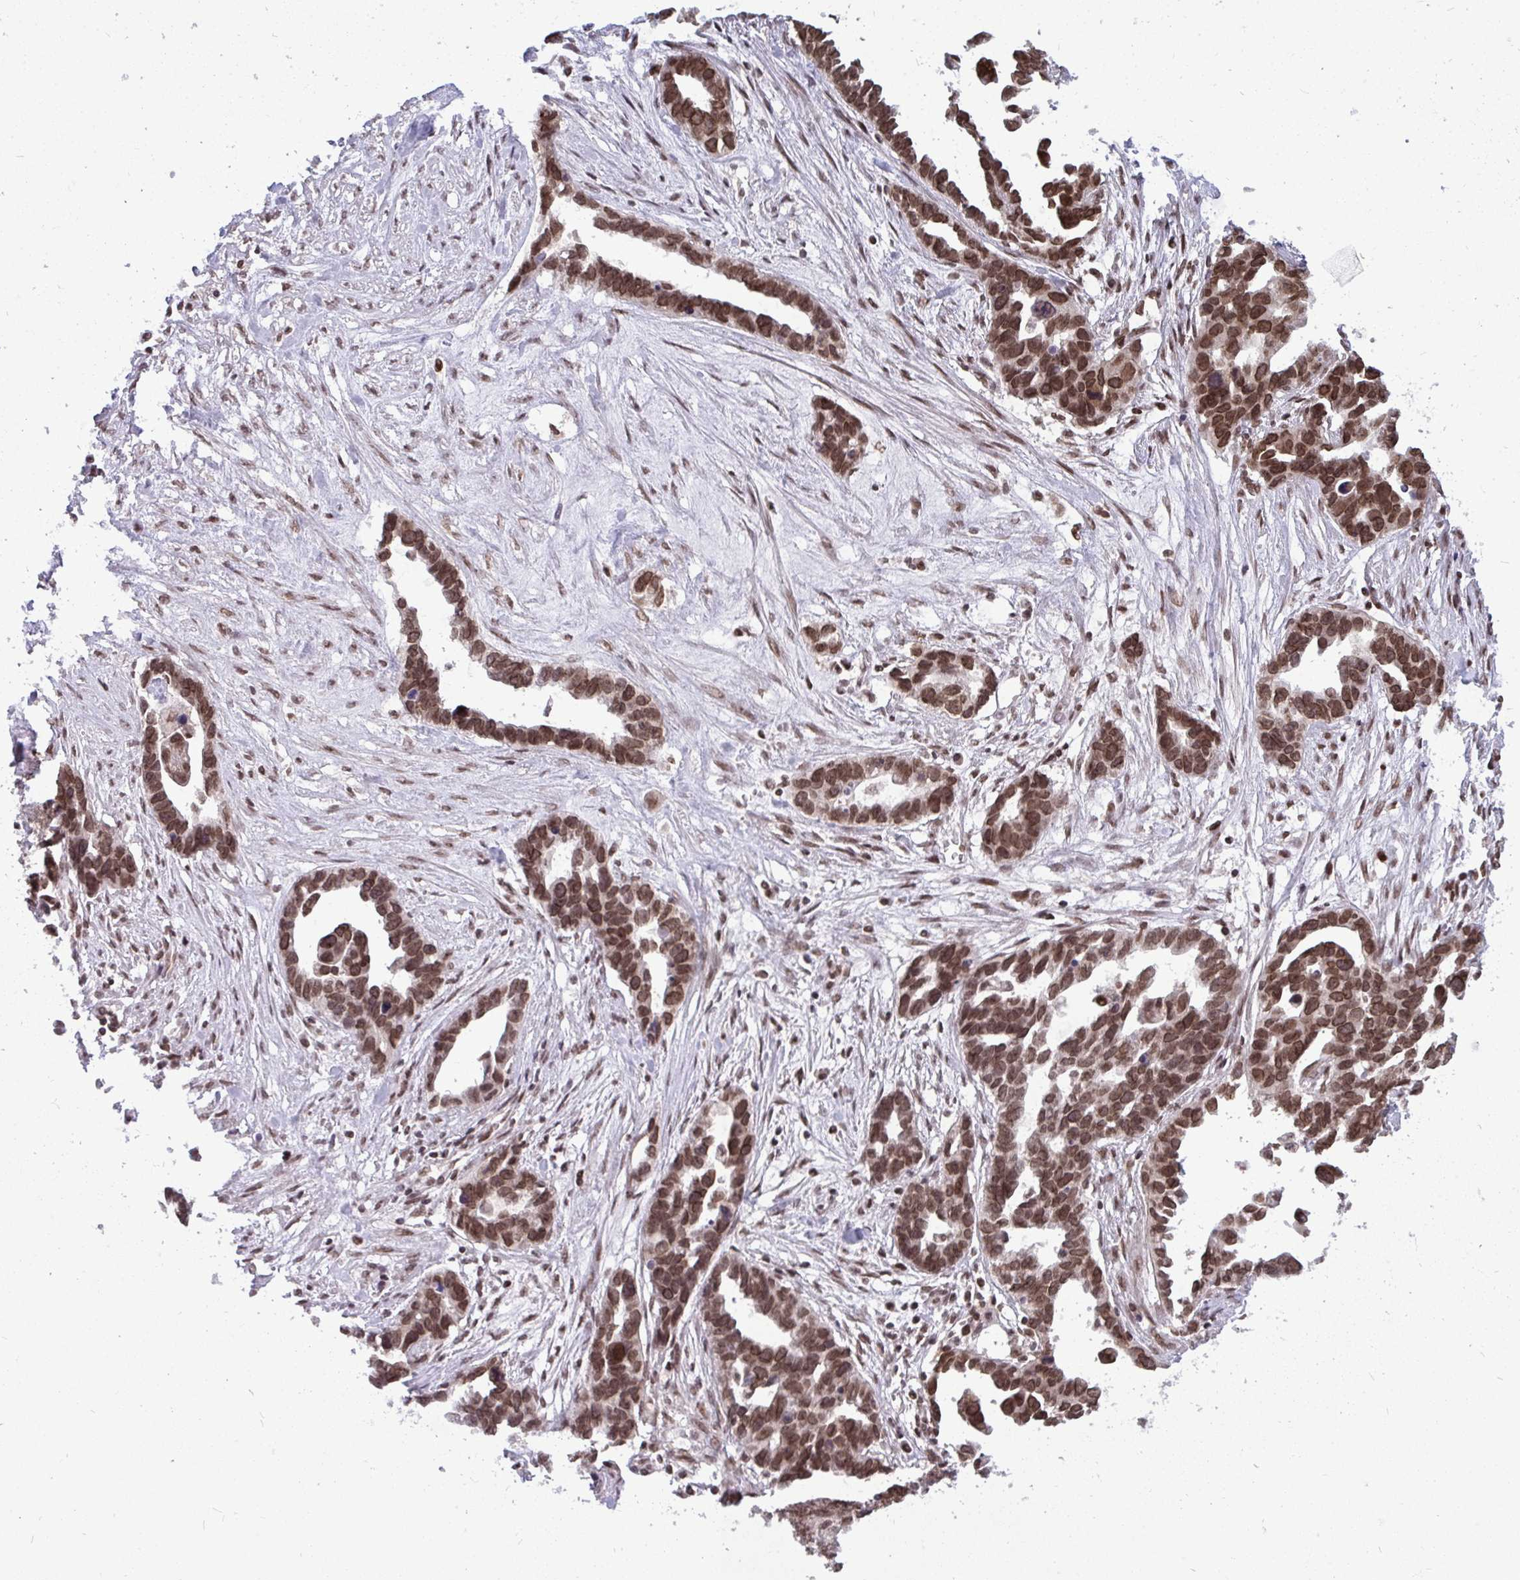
{"staining": {"intensity": "moderate", "quantity": ">75%", "location": "nuclear"}, "tissue": "ovarian cancer", "cell_type": "Tumor cells", "image_type": "cancer", "snomed": [{"axis": "morphology", "description": "Cystadenocarcinoma, serous, NOS"}, {"axis": "topography", "description": "Ovary"}], "caption": "Ovarian cancer (serous cystadenocarcinoma) stained for a protein exhibits moderate nuclear positivity in tumor cells. The protein is shown in brown color, while the nuclei are stained blue.", "gene": "JPT1", "patient": {"sex": "female", "age": 54}}